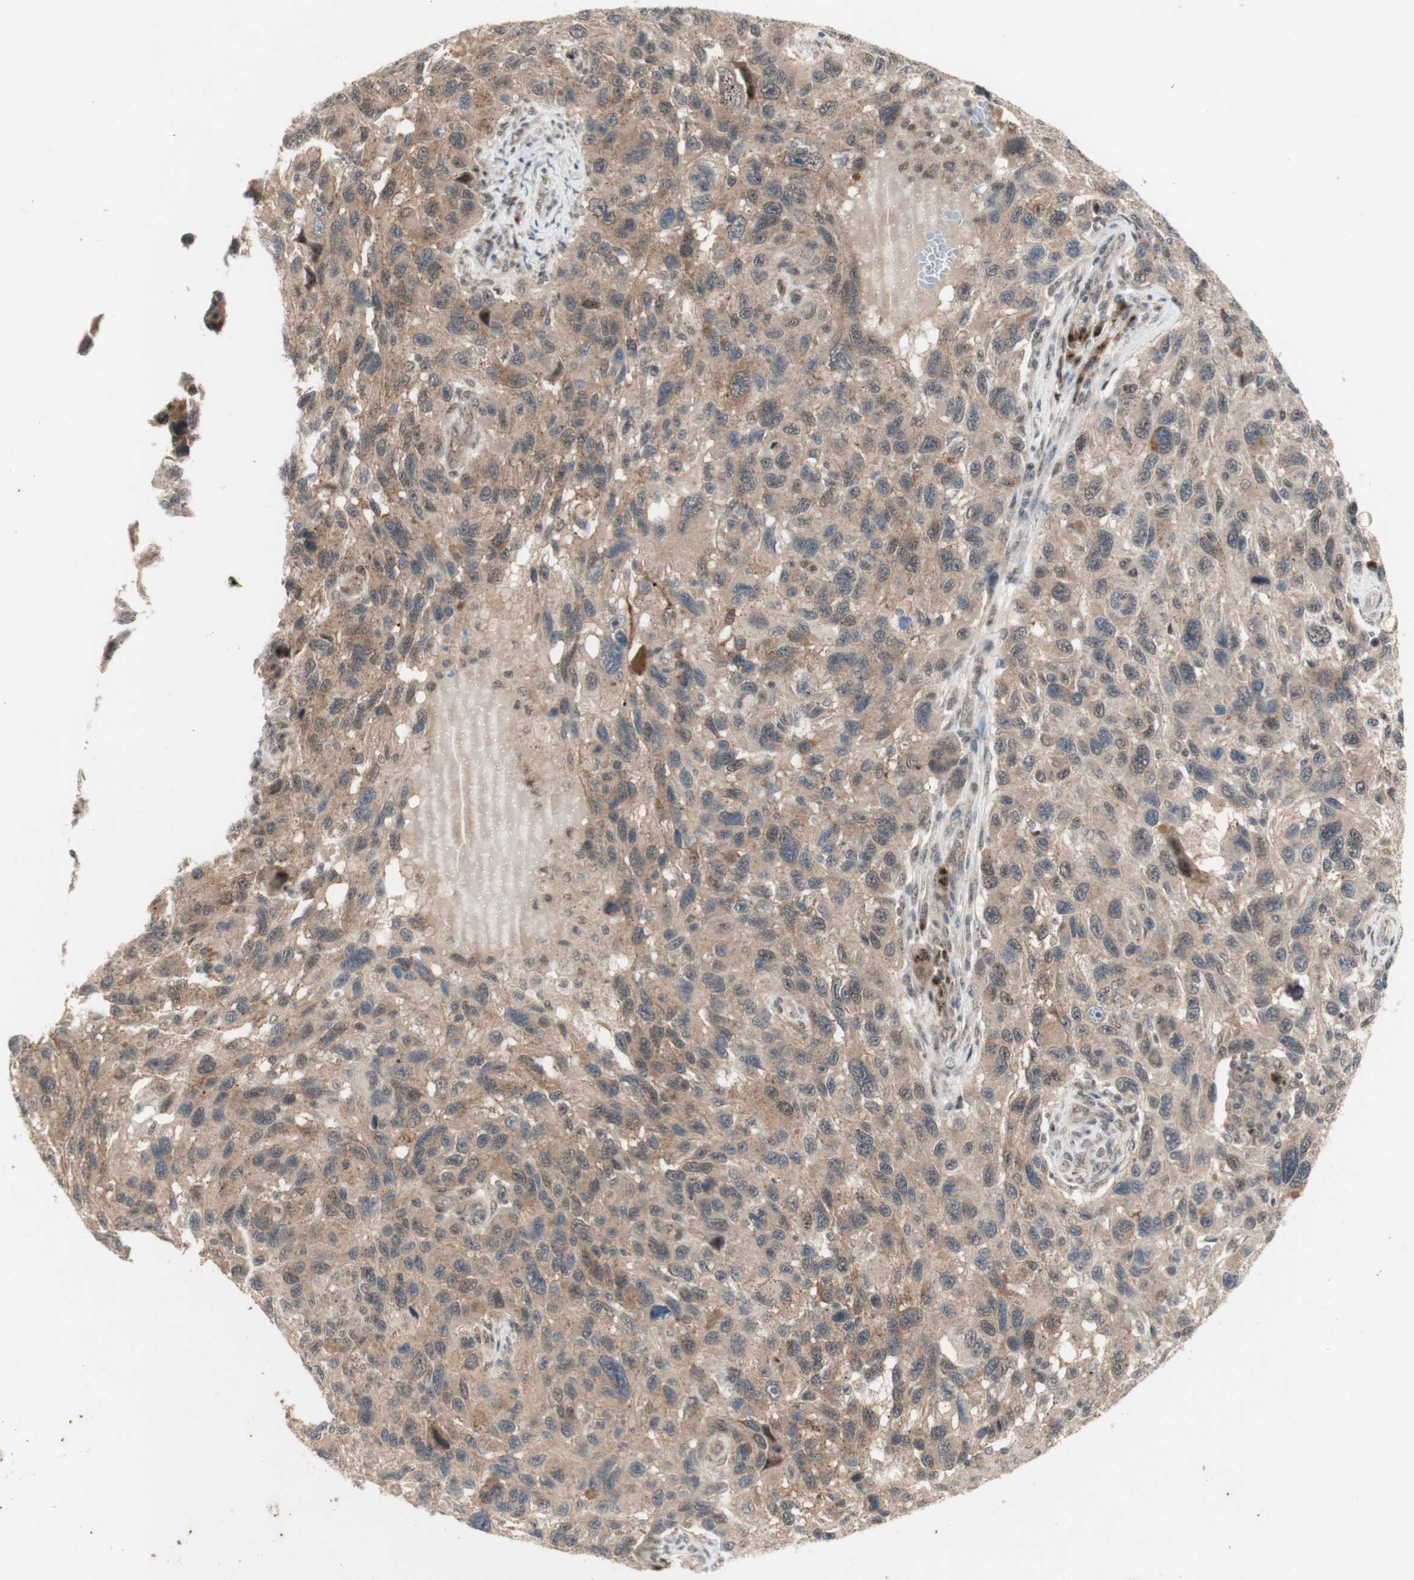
{"staining": {"intensity": "moderate", "quantity": ">75%", "location": "cytoplasmic/membranous"}, "tissue": "melanoma", "cell_type": "Tumor cells", "image_type": "cancer", "snomed": [{"axis": "morphology", "description": "Malignant melanoma, NOS"}, {"axis": "topography", "description": "Skin"}], "caption": "Tumor cells exhibit medium levels of moderate cytoplasmic/membranous staining in about >75% of cells in malignant melanoma.", "gene": "CYLD", "patient": {"sex": "male", "age": 53}}